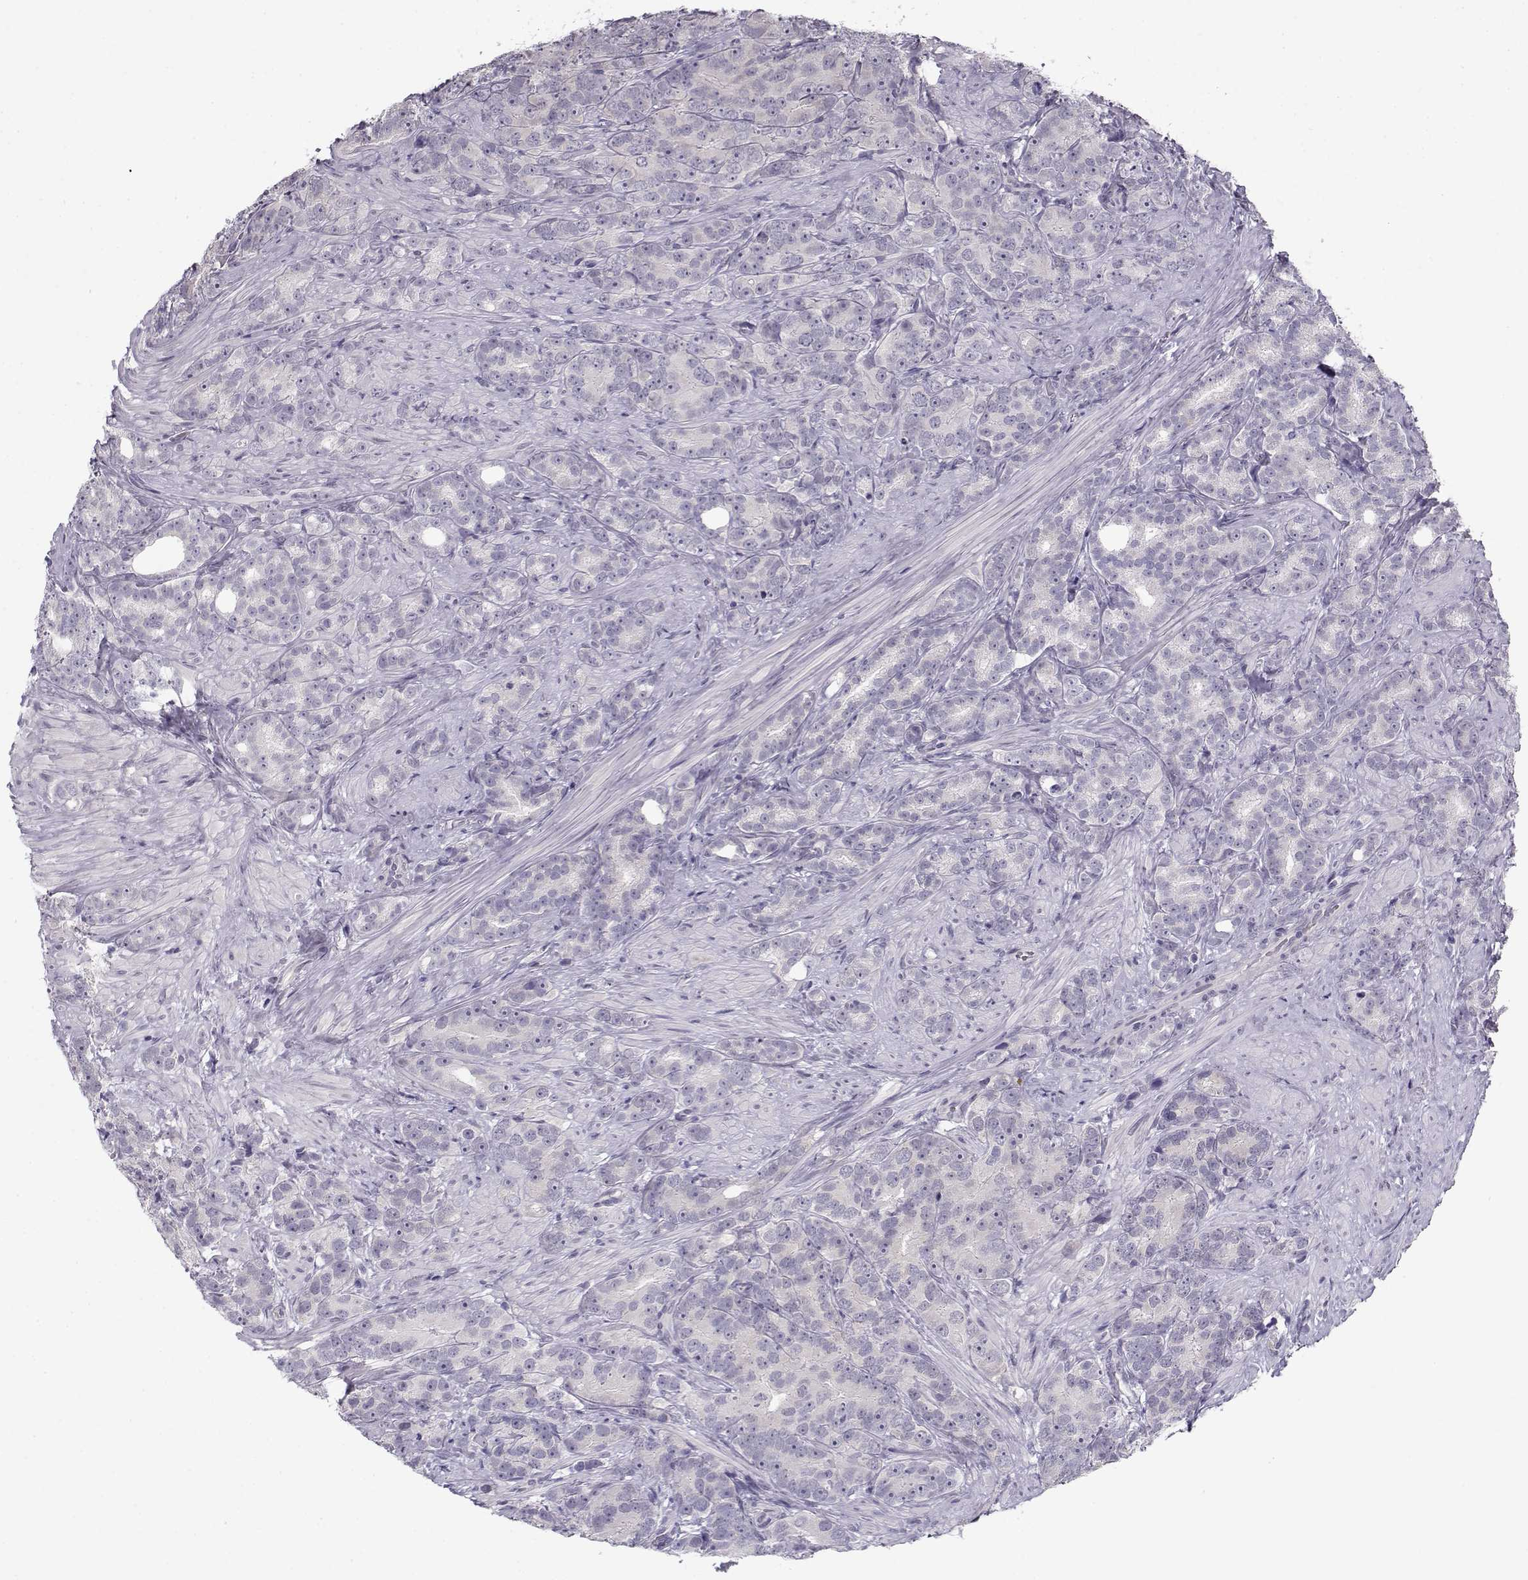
{"staining": {"intensity": "negative", "quantity": "none", "location": "none"}, "tissue": "prostate cancer", "cell_type": "Tumor cells", "image_type": "cancer", "snomed": [{"axis": "morphology", "description": "Adenocarcinoma, High grade"}, {"axis": "topography", "description": "Prostate"}], "caption": "High power microscopy micrograph of an immunohistochemistry histopathology image of prostate cancer, revealing no significant positivity in tumor cells.", "gene": "C16orf86", "patient": {"sex": "male", "age": 90}}